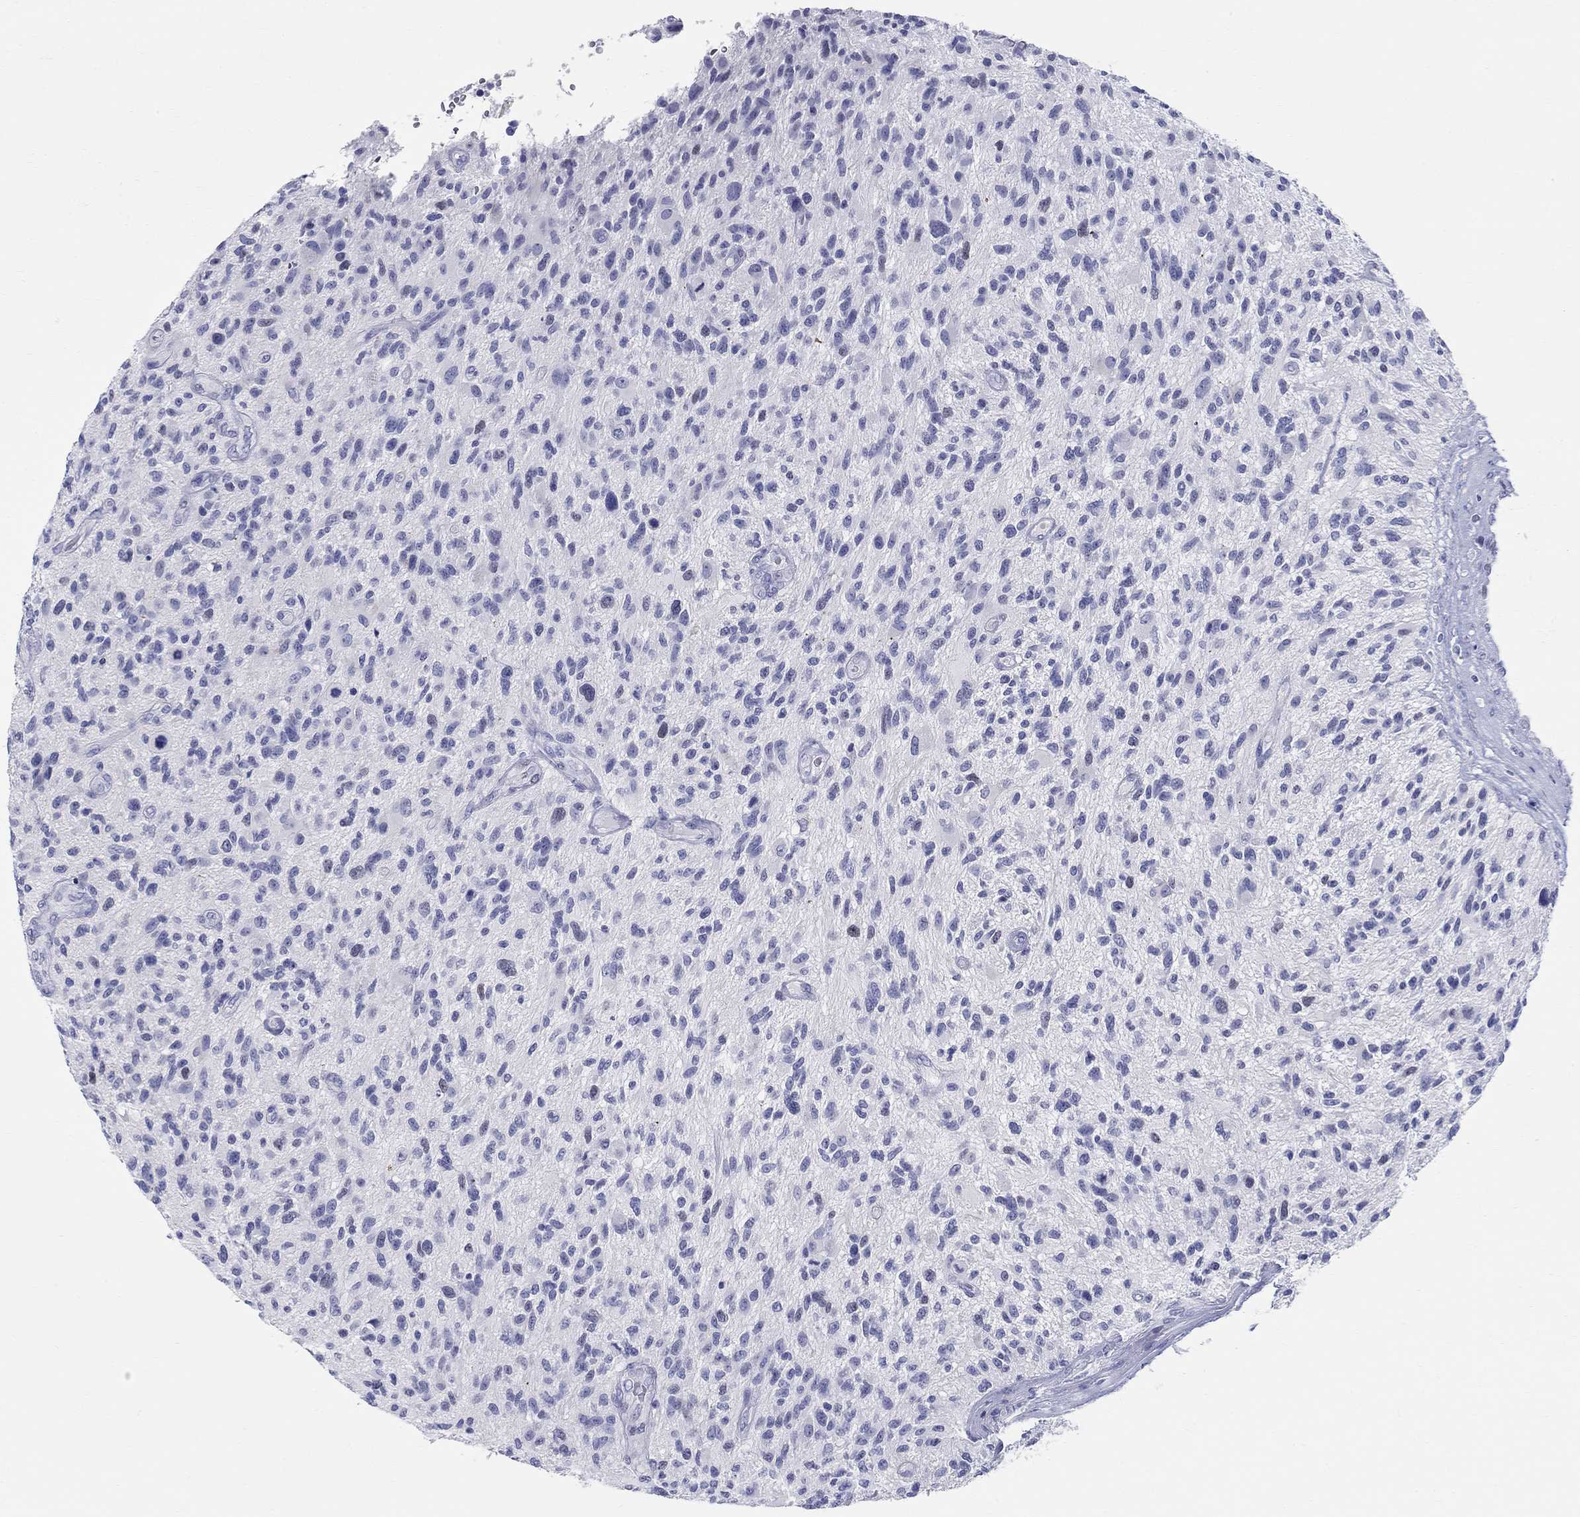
{"staining": {"intensity": "negative", "quantity": "none", "location": "none"}, "tissue": "glioma", "cell_type": "Tumor cells", "image_type": "cancer", "snomed": [{"axis": "morphology", "description": "Glioma, malignant, High grade"}, {"axis": "topography", "description": "Brain"}], "caption": "High-grade glioma (malignant) stained for a protein using immunohistochemistry shows no staining tumor cells.", "gene": "LAMP5", "patient": {"sex": "male", "age": 47}}